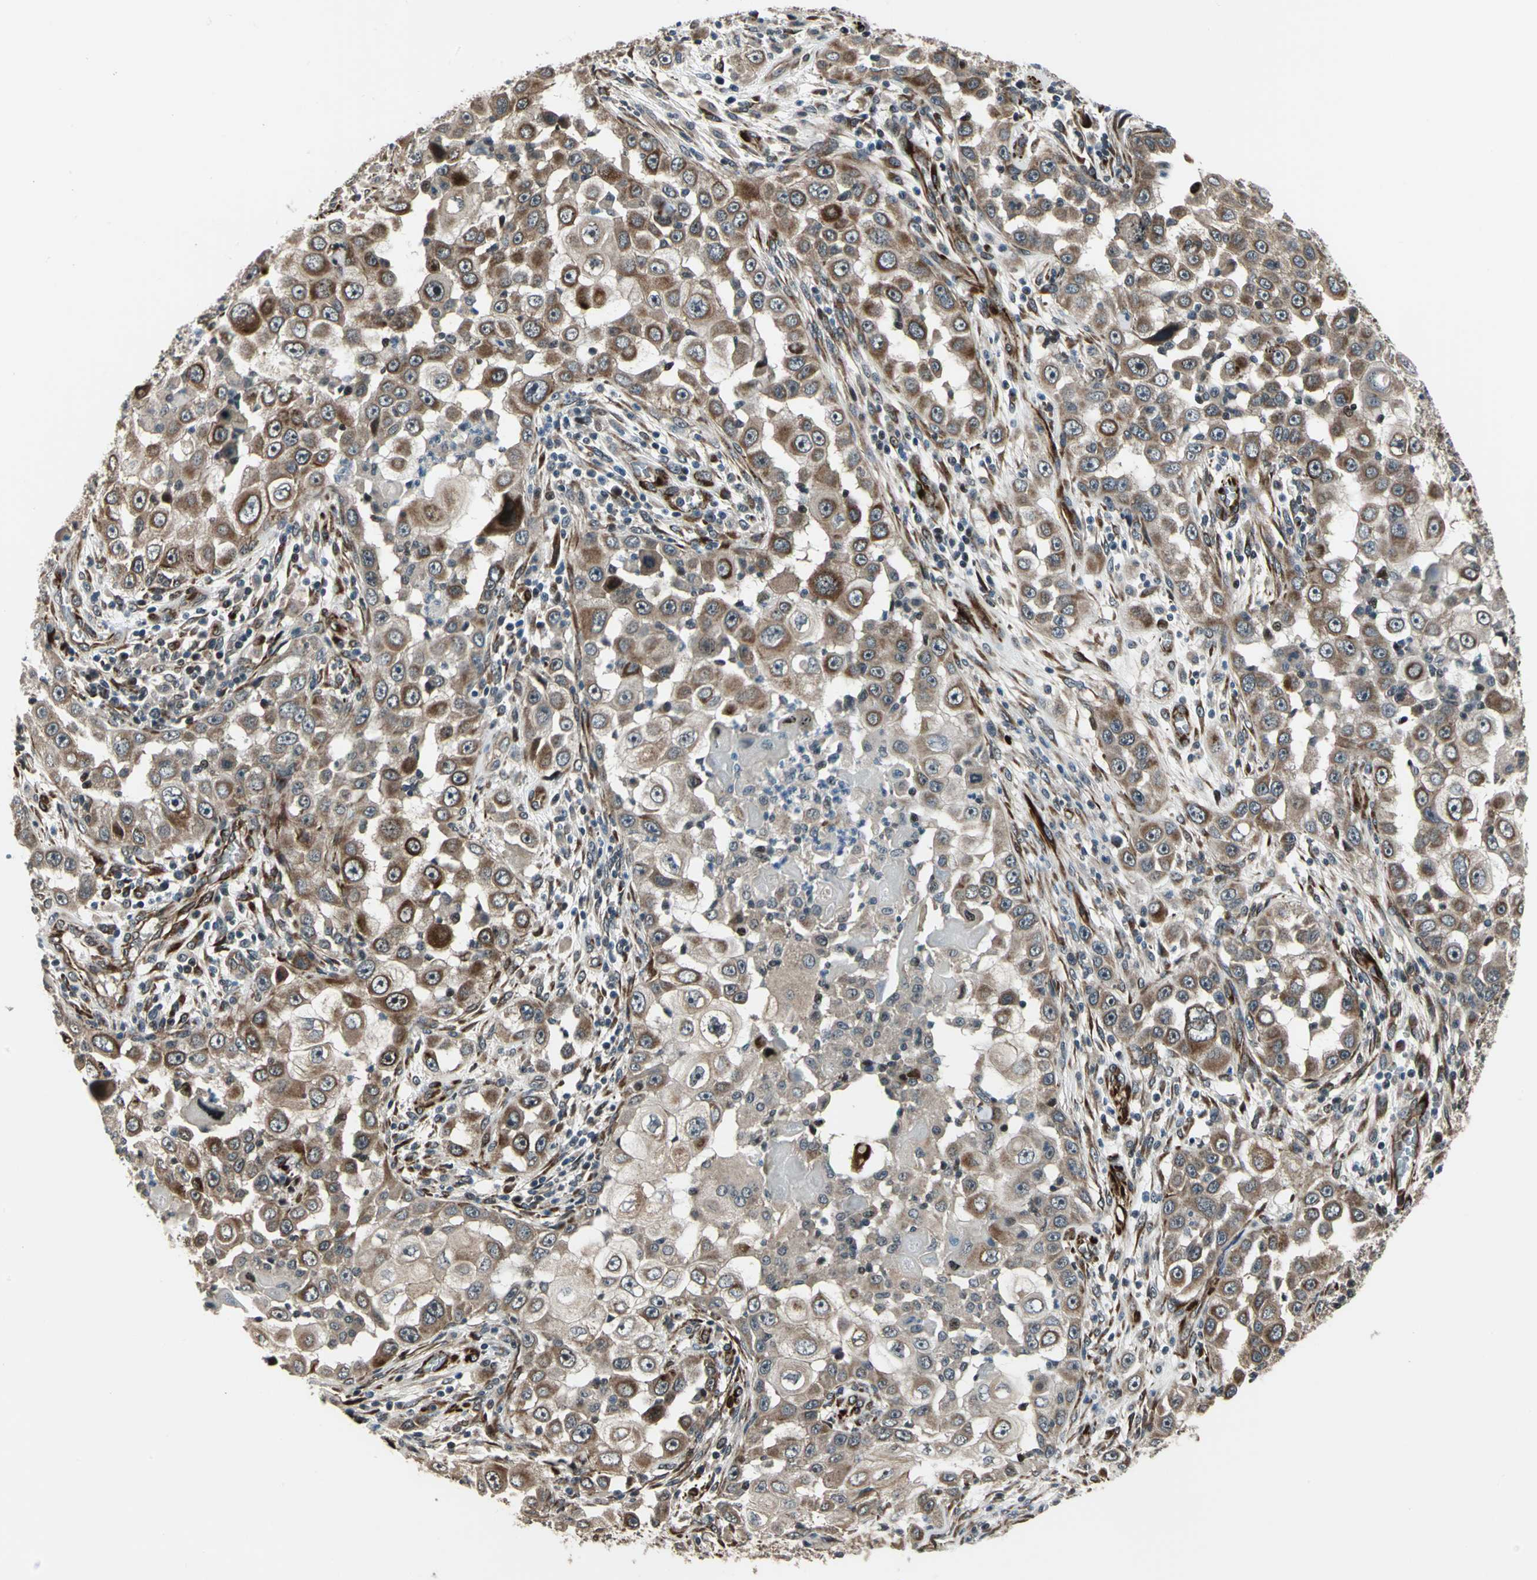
{"staining": {"intensity": "strong", "quantity": ">75%", "location": "cytoplasmic/membranous"}, "tissue": "head and neck cancer", "cell_type": "Tumor cells", "image_type": "cancer", "snomed": [{"axis": "morphology", "description": "Carcinoma, NOS"}, {"axis": "topography", "description": "Head-Neck"}], "caption": "This photomicrograph shows carcinoma (head and neck) stained with immunohistochemistry to label a protein in brown. The cytoplasmic/membranous of tumor cells show strong positivity for the protein. Nuclei are counter-stained blue.", "gene": "EXD2", "patient": {"sex": "male", "age": 87}}